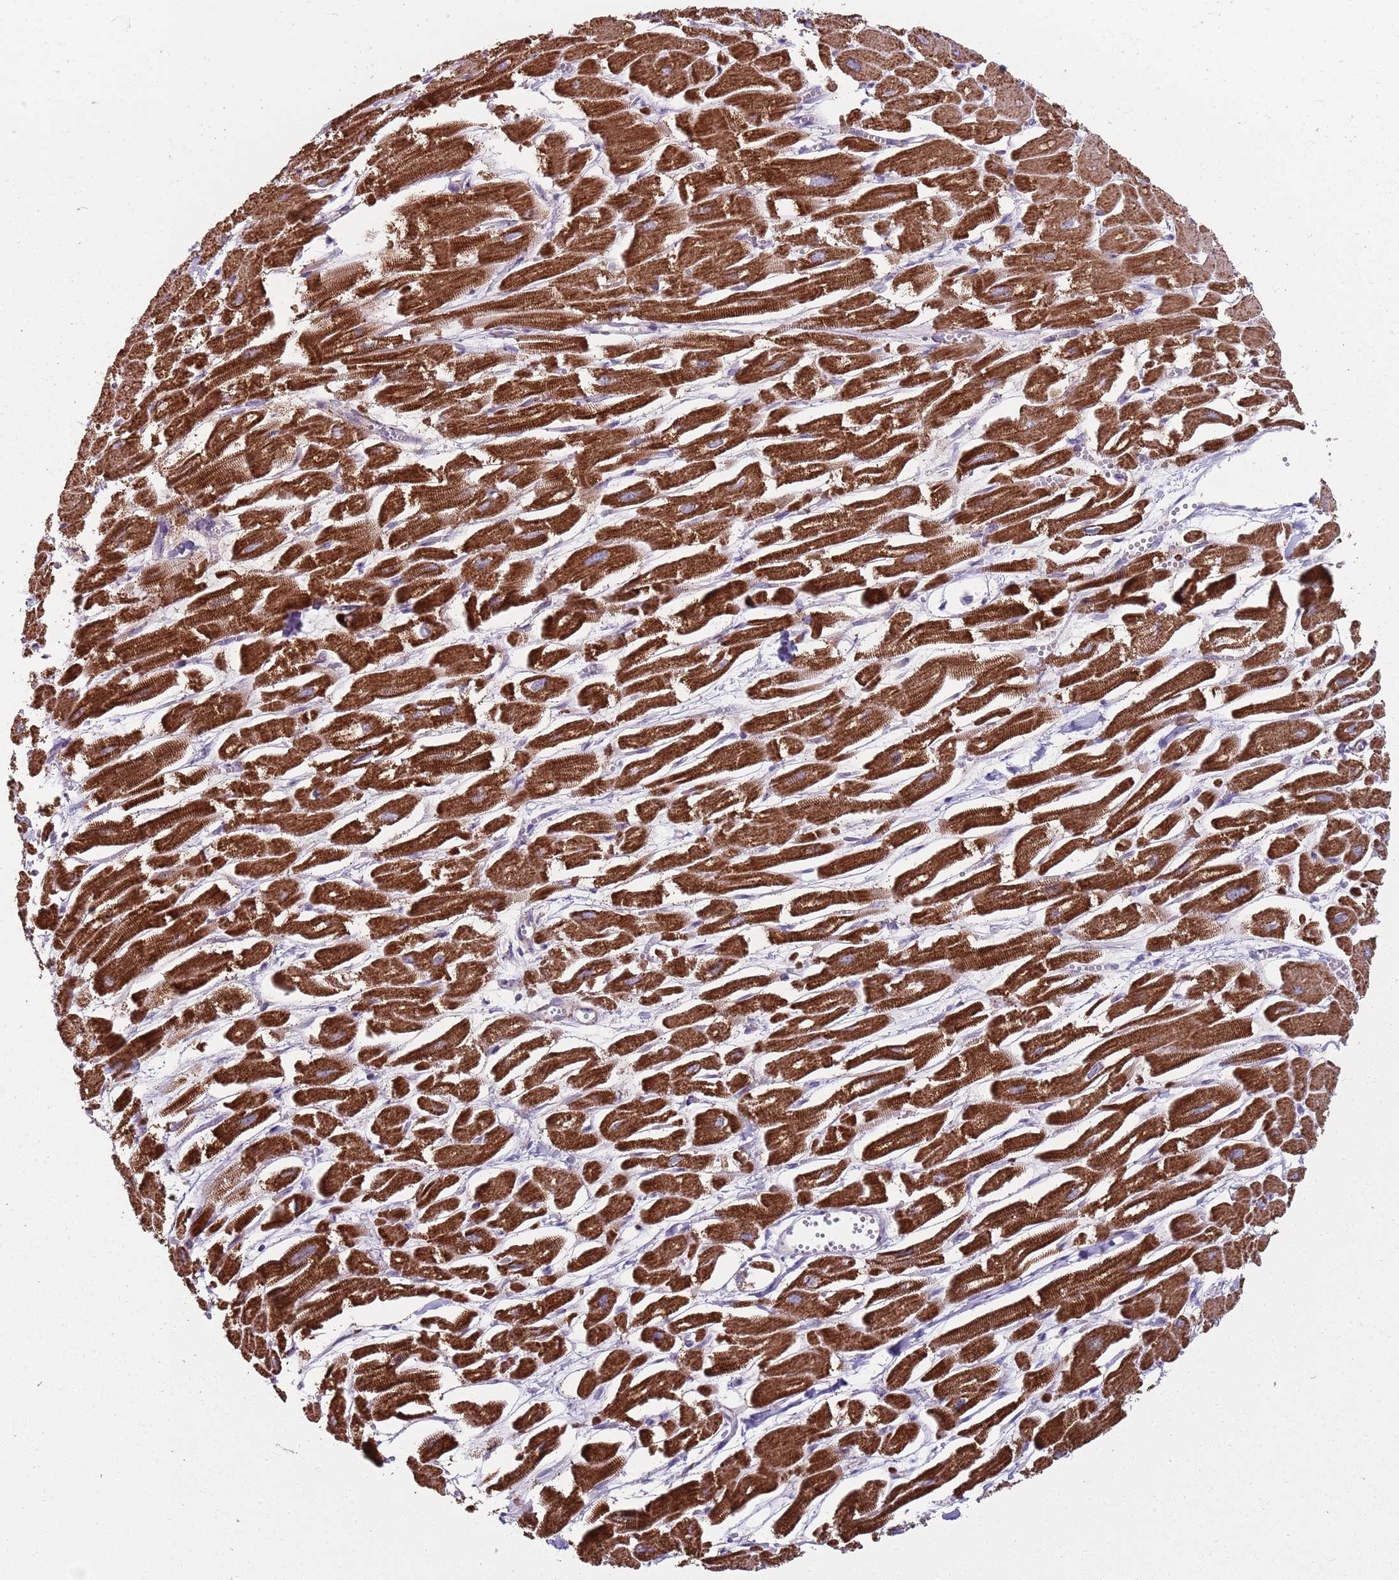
{"staining": {"intensity": "strong", "quantity": ">75%", "location": "cytoplasmic/membranous"}, "tissue": "heart muscle", "cell_type": "Cardiomyocytes", "image_type": "normal", "snomed": [{"axis": "morphology", "description": "Normal tissue, NOS"}, {"axis": "topography", "description": "Heart"}], "caption": "The image displays immunohistochemical staining of normal heart muscle. There is strong cytoplasmic/membranous positivity is present in approximately >75% of cardiomyocytes.", "gene": "GAS8", "patient": {"sex": "male", "age": 54}}